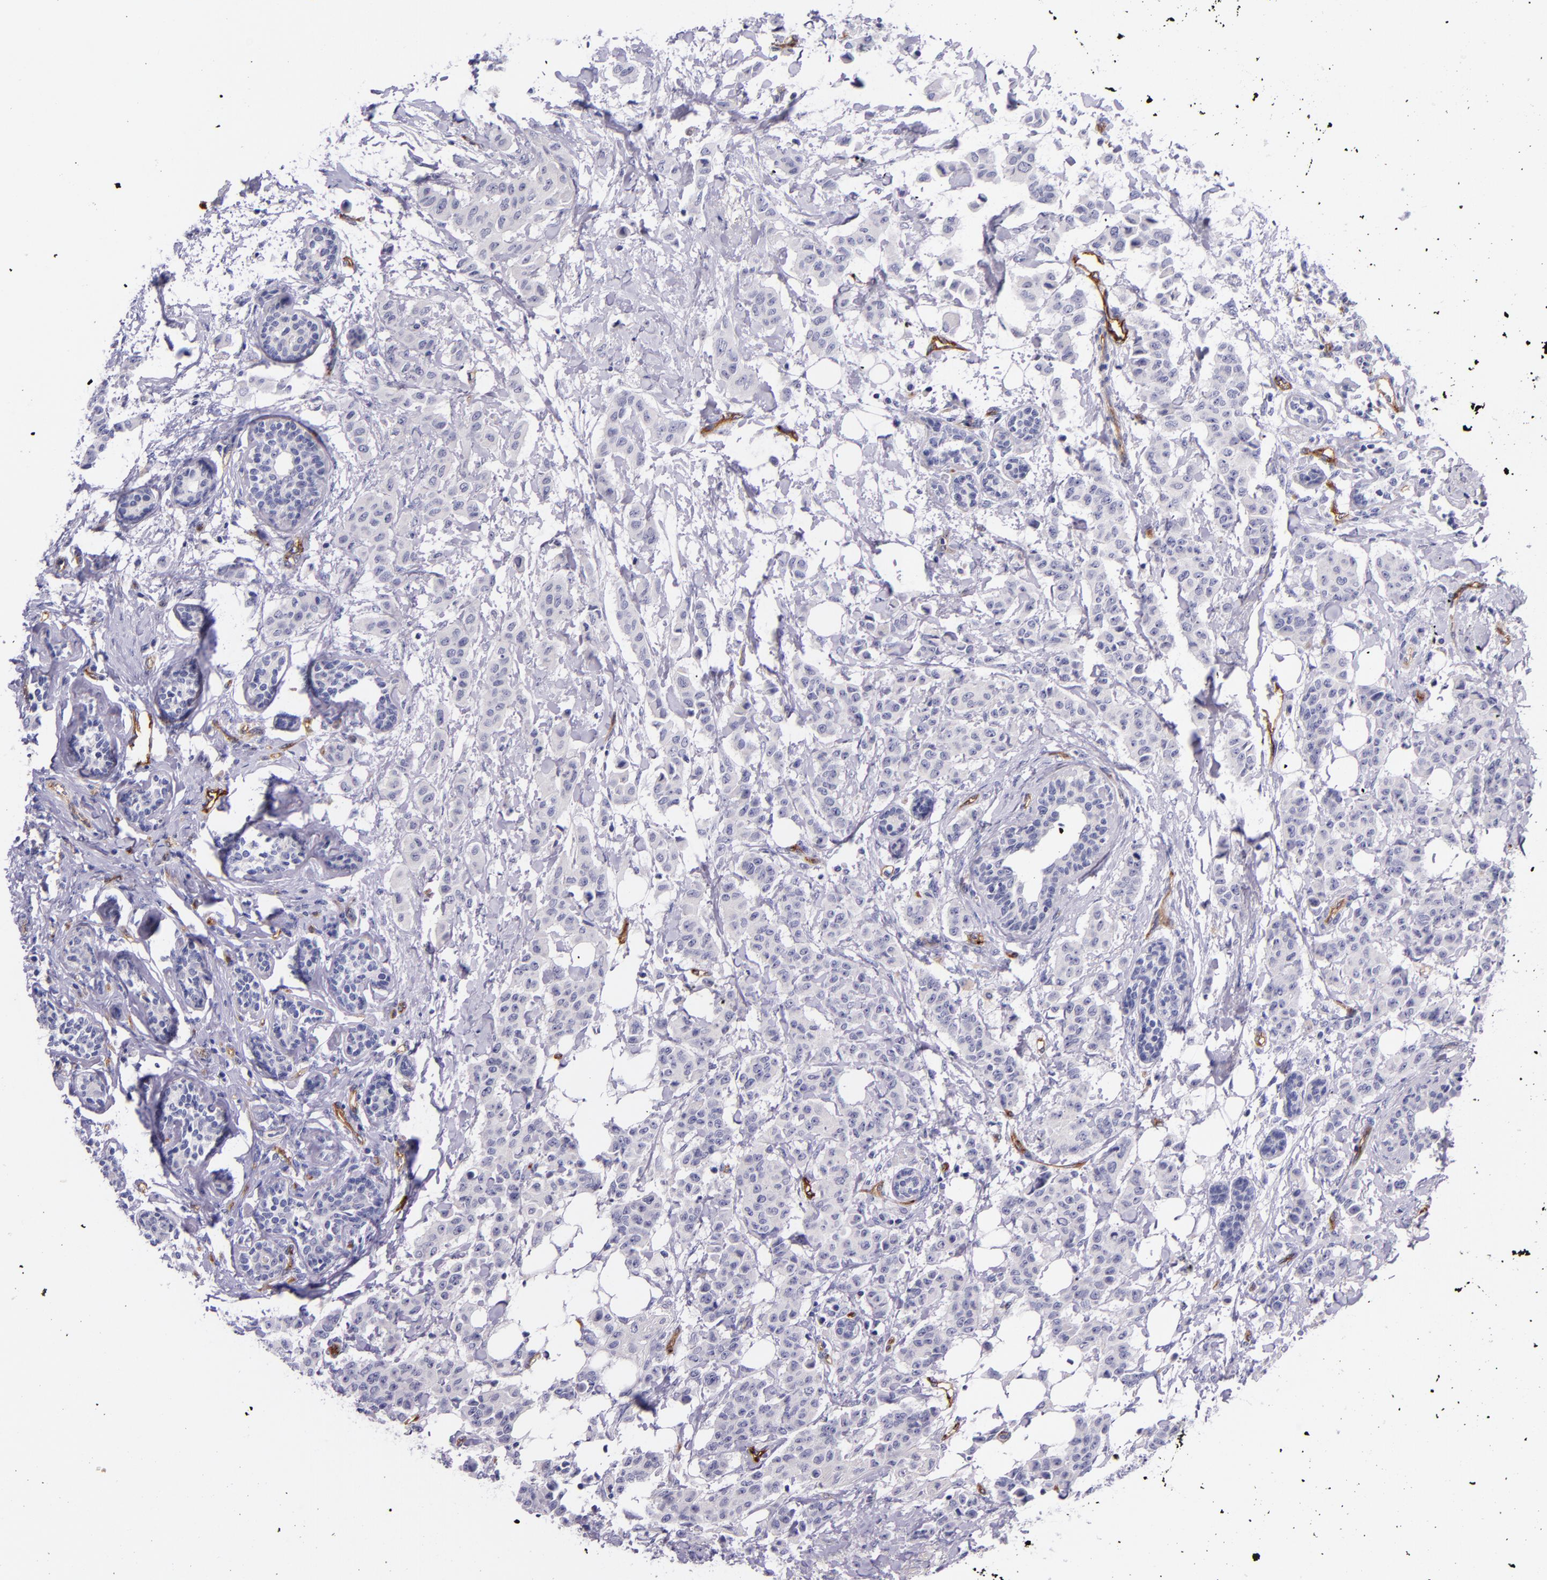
{"staining": {"intensity": "negative", "quantity": "none", "location": "none"}, "tissue": "breast cancer", "cell_type": "Tumor cells", "image_type": "cancer", "snomed": [{"axis": "morphology", "description": "Duct carcinoma"}, {"axis": "topography", "description": "Breast"}], "caption": "Image shows no significant protein positivity in tumor cells of breast intraductal carcinoma. (DAB (3,3'-diaminobenzidine) immunohistochemistry (IHC) visualized using brightfield microscopy, high magnification).", "gene": "NOS3", "patient": {"sex": "female", "age": 40}}